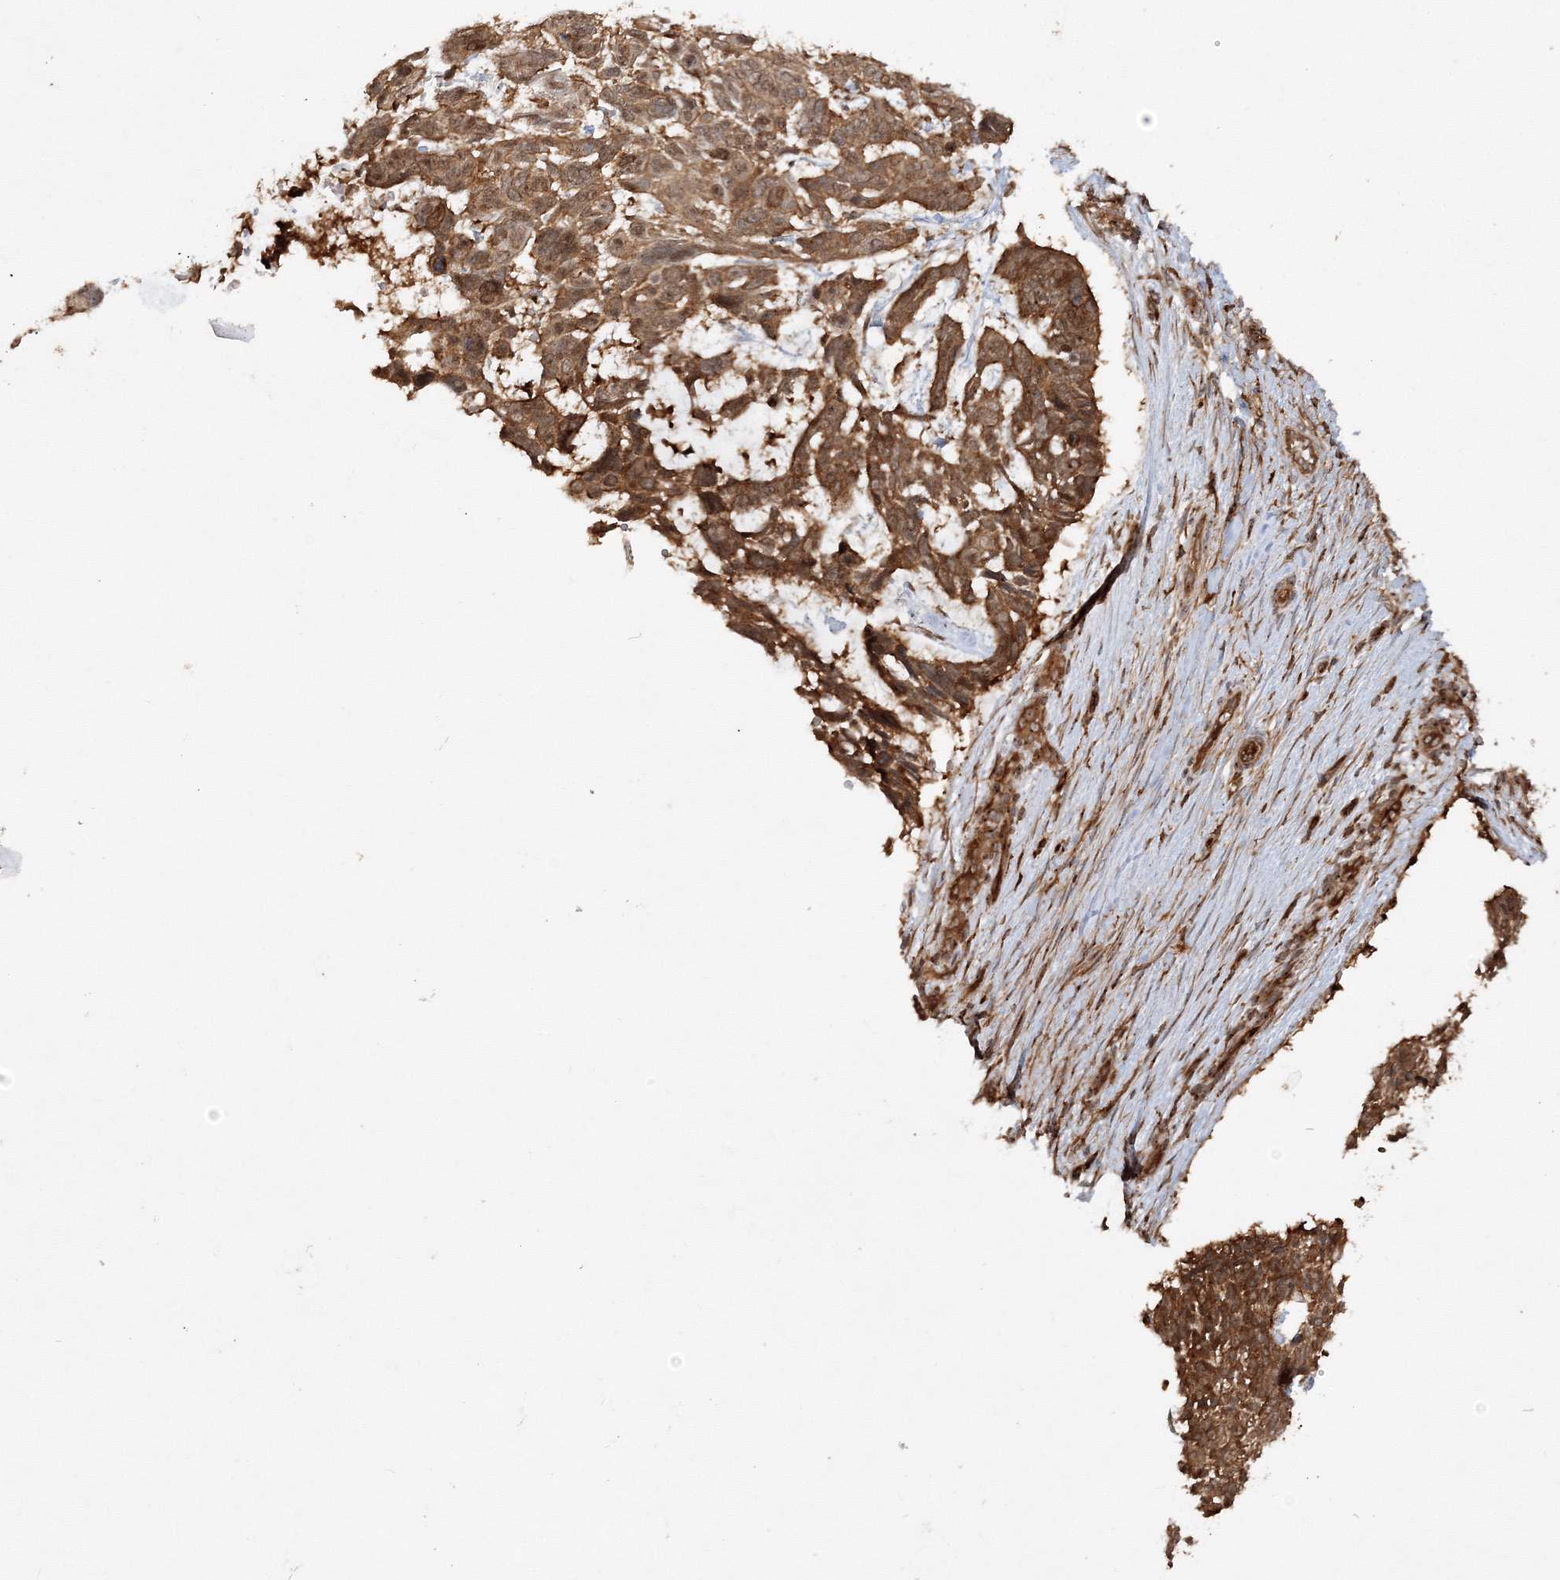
{"staining": {"intensity": "strong", "quantity": ">75%", "location": "cytoplasmic/membranous"}, "tissue": "skin cancer", "cell_type": "Tumor cells", "image_type": "cancer", "snomed": [{"axis": "morphology", "description": "Basal cell carcinoma"}, {"axis": "topography", "description": "Skin"}], "caption": "Strong cytoplasmic/membranous protein expression is identified in approximately >75% of tumor cells in skin cancer (basal cell carcinoma). Nuclei are stained in blue.", "gene": "WDR37", "patient": {"sex": "male", "age": 88}}